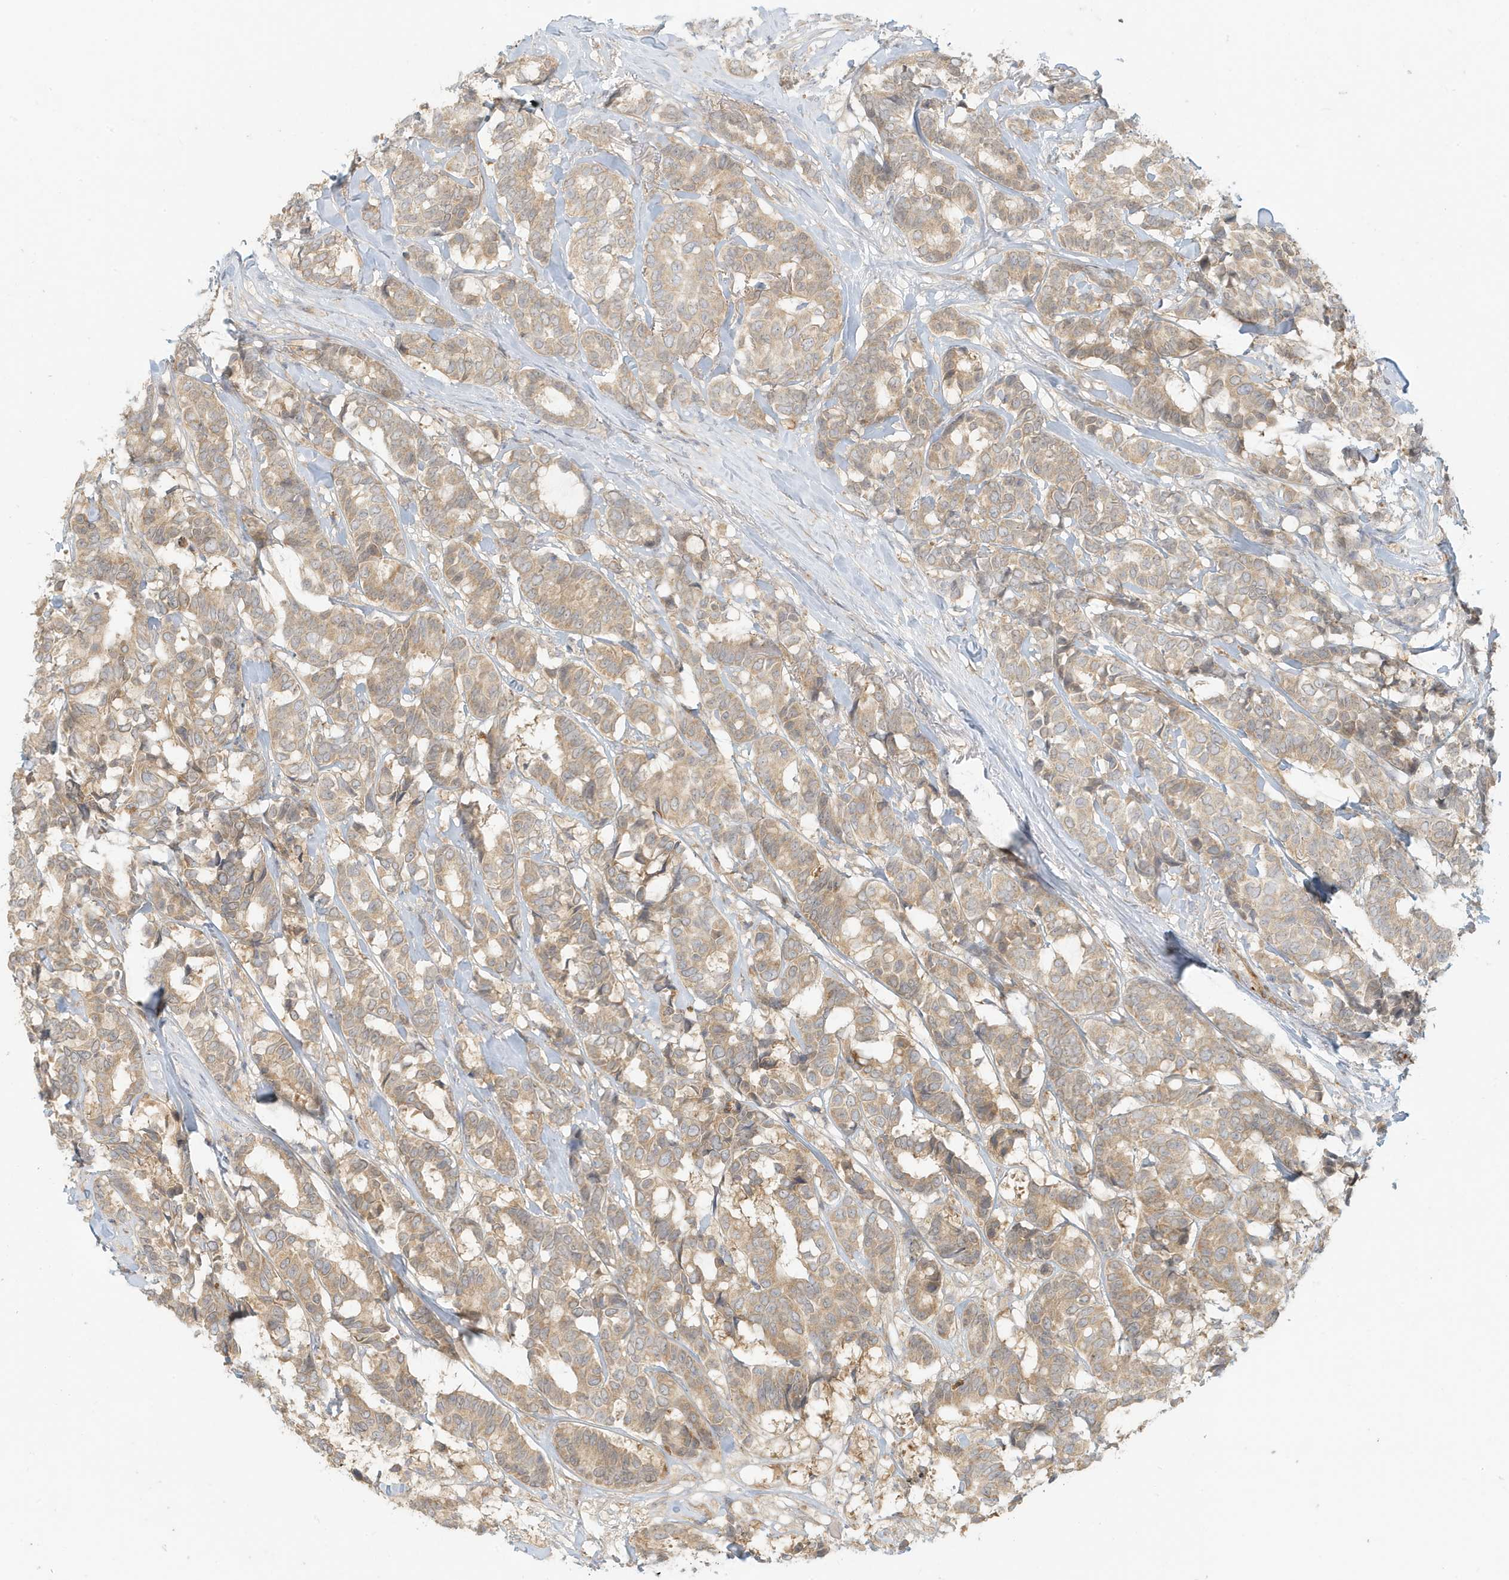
{"staining": {"intensity": "weak", "quantity": ">75%", "location": "cytoplasmic/membranous"}, "tissue": "breast cancer", "cell_type": "Tumor cells", "image_type": "cancer", "snomed": [{"axis": "morphology", "description": "Duct carcinoma"}, {"axis": "topography", "description": "Breast"}], "caption": "Breast cancer (infiltrating ductal carcinoma) stained for a protein demonstrates weak cytoplasmic/membranous positivity in tumor cells.", "gene": "MCOLN1", "patient": {"sex": "female", "age": 87}}